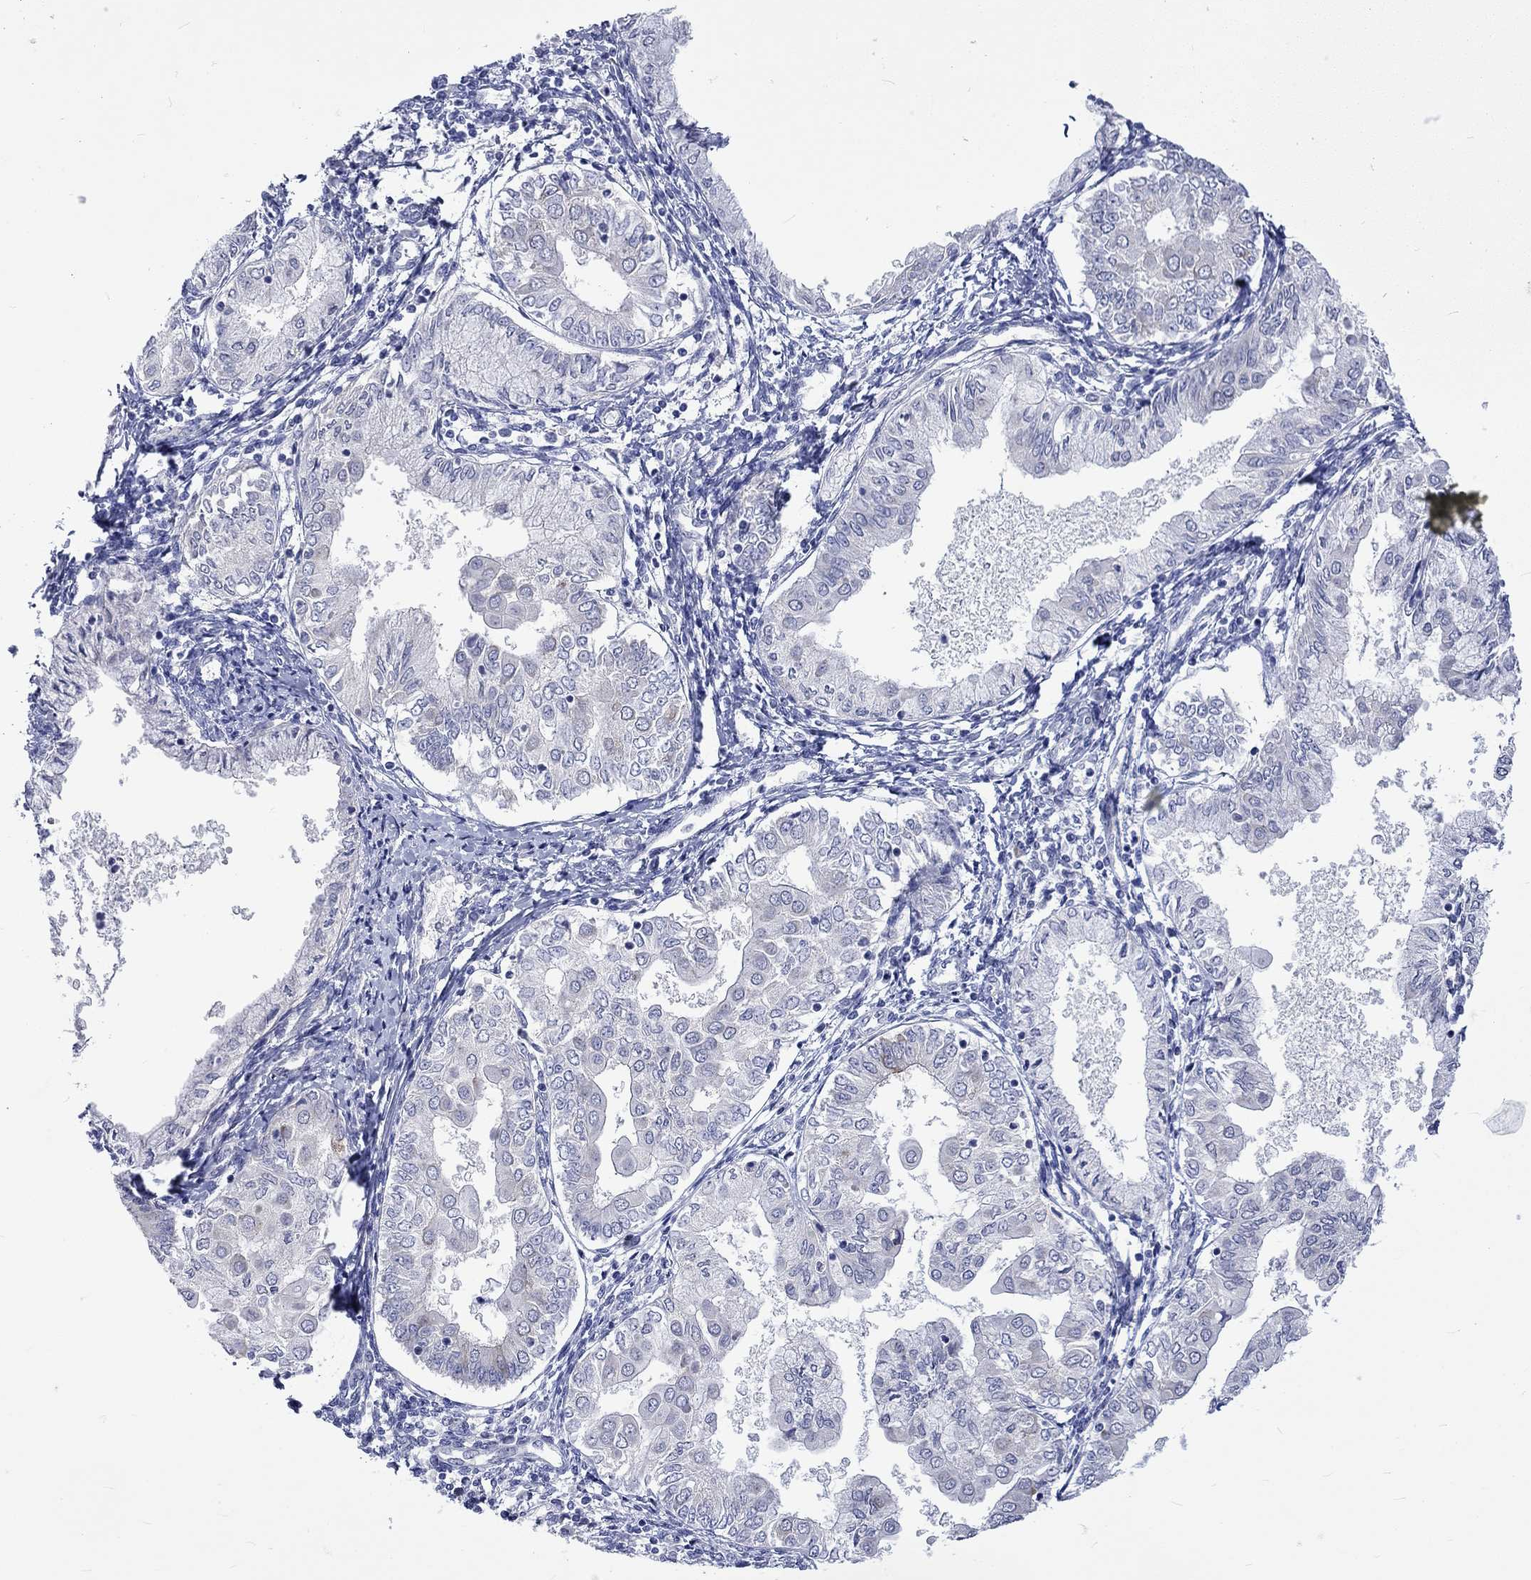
{"staining": {"intensity": "negative", "quantity": "none", "location": "none"}, "tissue": "endometrial cancer", "cell_type": "Tumor cells", "image_type": "cancer", "snomed": [{"axis": "morphology", "description": "Adenocarcinoma, NOS"}, {"axis": "topography", "description": "Endometrium"}], "caption": "IHC histopathology image of neoplastic tissue: human endometrial cancer stained with DAB demonstrates no significant protein expression in tumor cells. (Brightfield microscopy of DAB (3,3'-diaminobenzidine) immunohistochemistry at high magnification).", "gene": "CERS1", "patient": {"sex": "female", "age": 68}}